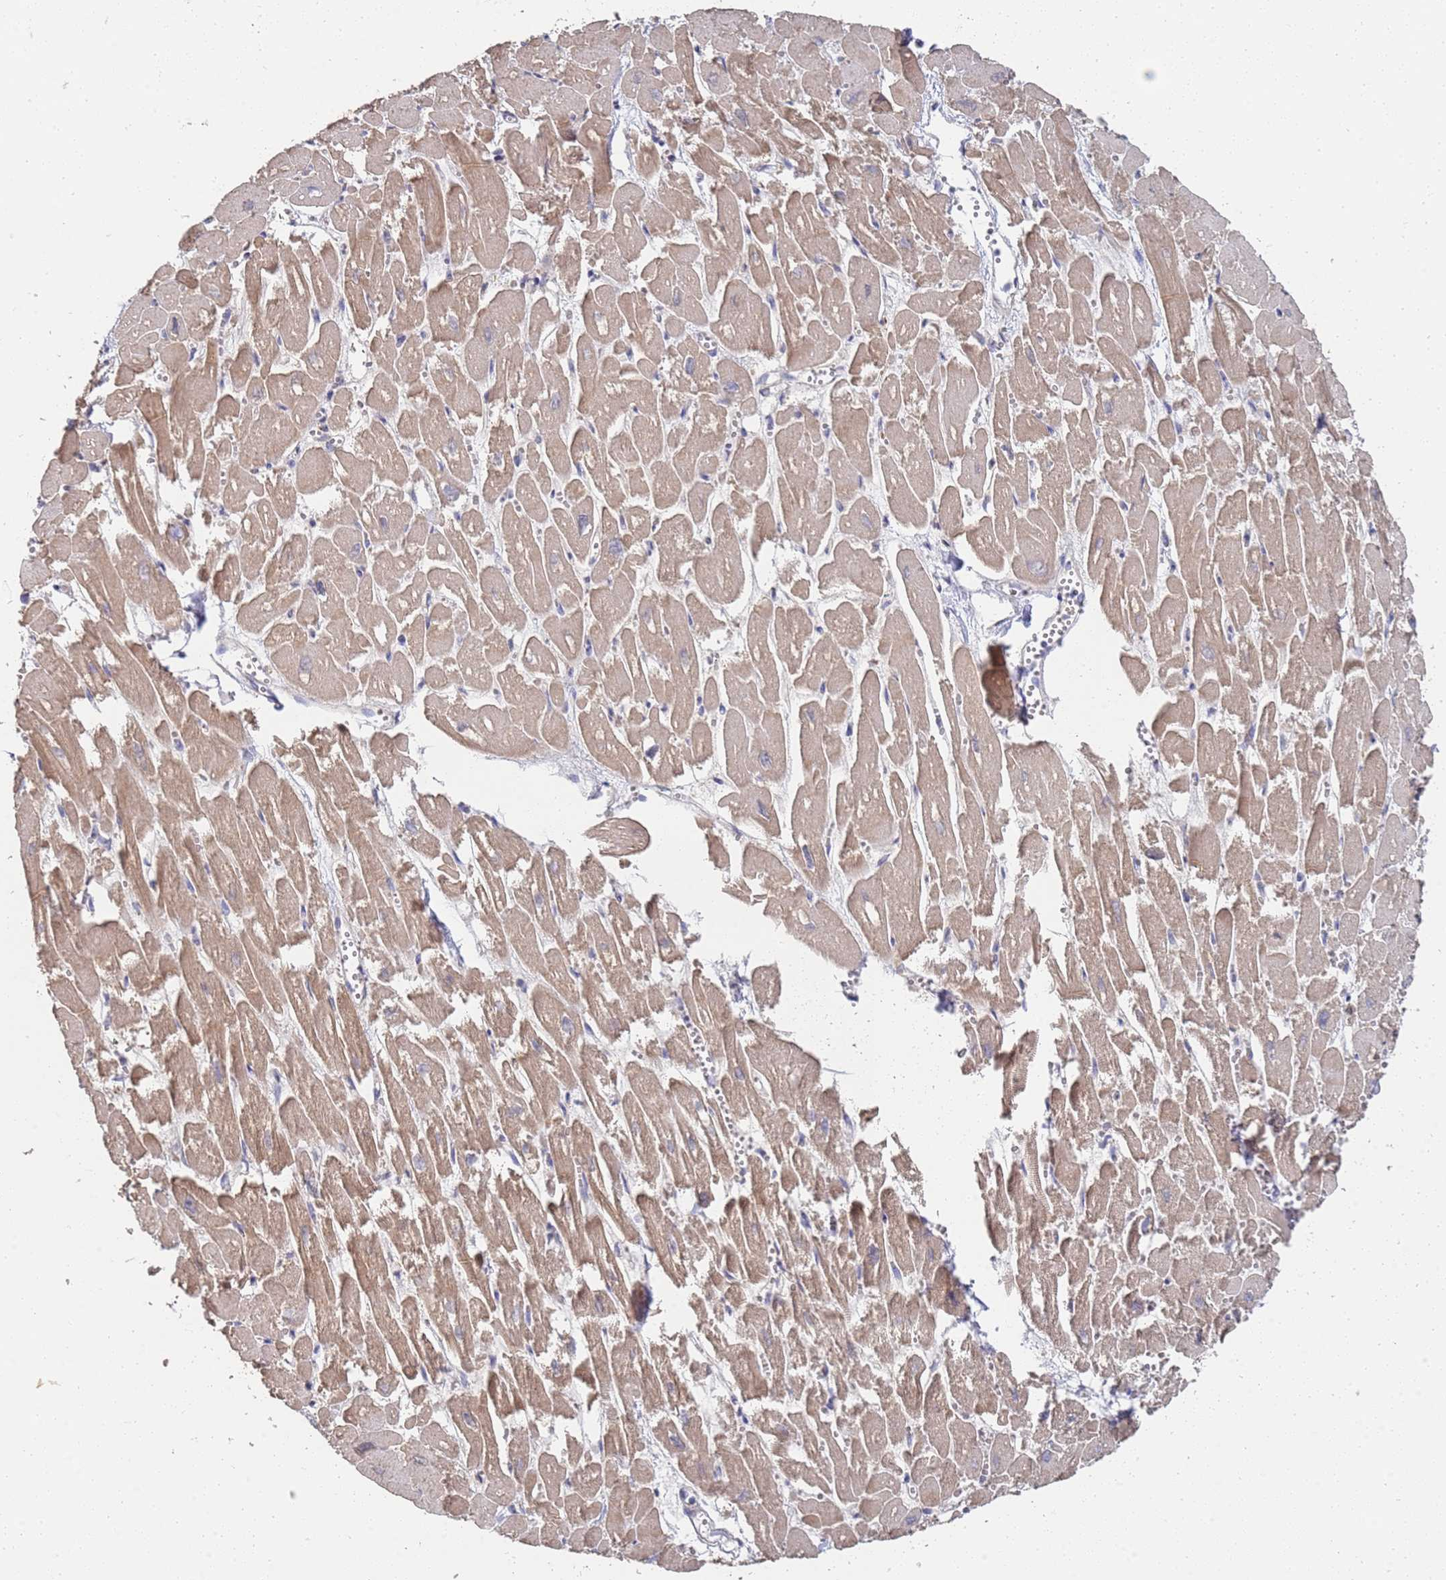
{"staining": {"intensity": "moderate", "quantity": ">75%", "location": "cytoplasmic/membranous"}, "tissue": "heart muscle", "cell_type": "Cardiomyocytes", "image_type": "normal", "snomed": [{"axis": "morphology", "description": "Normal tissue, NOS"}, {"axis": "topography", "description": "Heart"}], "caption": "Brown immunohistochemical staining in unremarkable heart muscle exhibits moderate cytoplasmic/membranous expression in approximately >75% of cardiomyocytes. The staining is performed using DAB (3,3'-diaminobenzidine) brown chromogen to label protein expression. The nuclei are counter-stained blue using hematoxylin.", "gene": "VRK2", "patient": {"sex": "male", "age": 54}}